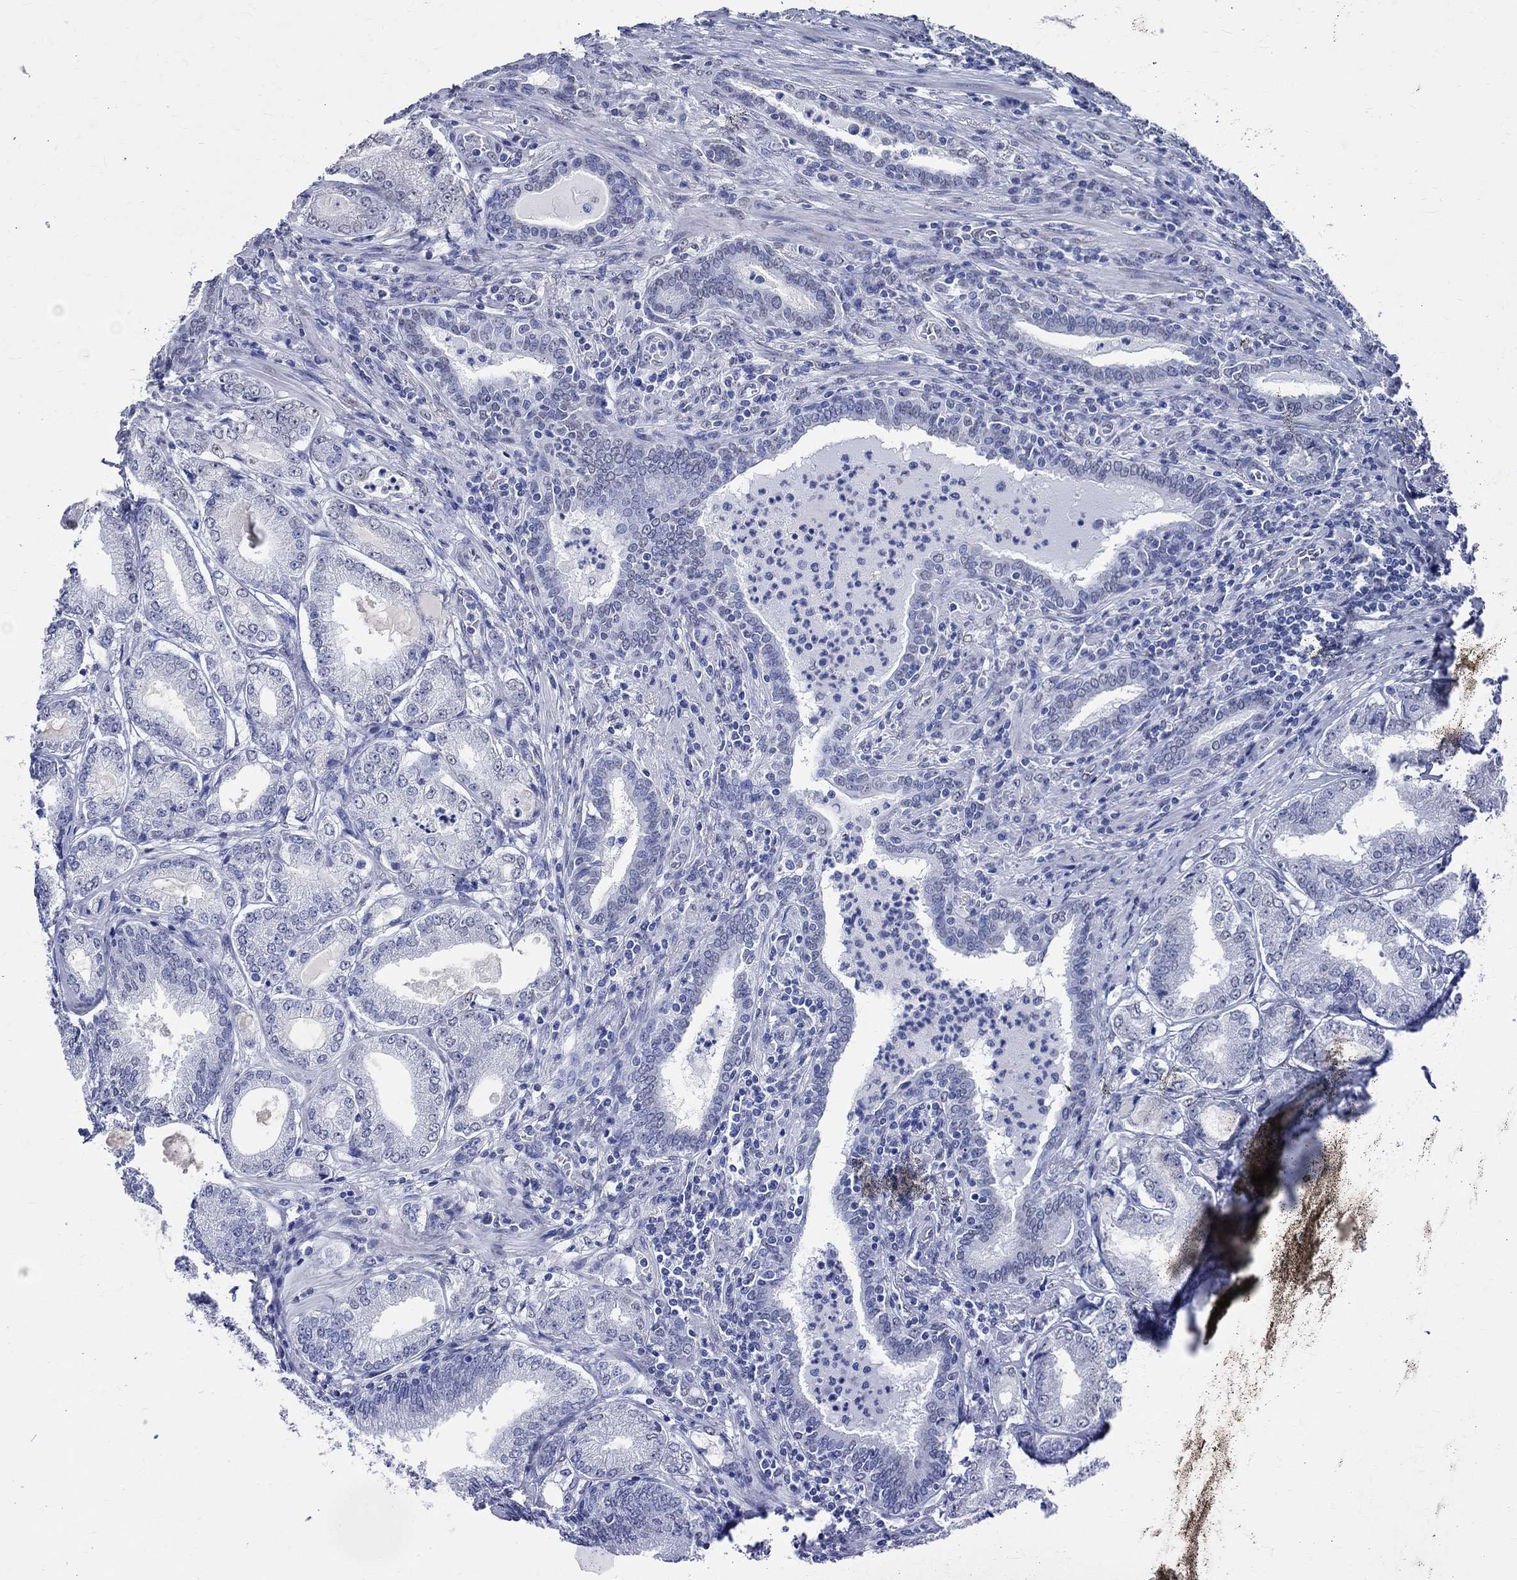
{"staining": {"intensity": "weak", "quantity": "<25%", "location": "nuclear"}, "tissue": "prostate cancer", "cell_type": "Tumor cells", "image_type": "cancer", "snomed": [{"axis": "morphology", "description": "Adenocarcinoma, NOS"}, {"axis": "topography", "description": "Prostate"}], "caption": "This is an IHC histopathology image of prostate cancer. There is no expression in tumor cells.", "gene": "TSPAN16", "patient": {"sex": "male", "age": 65}}